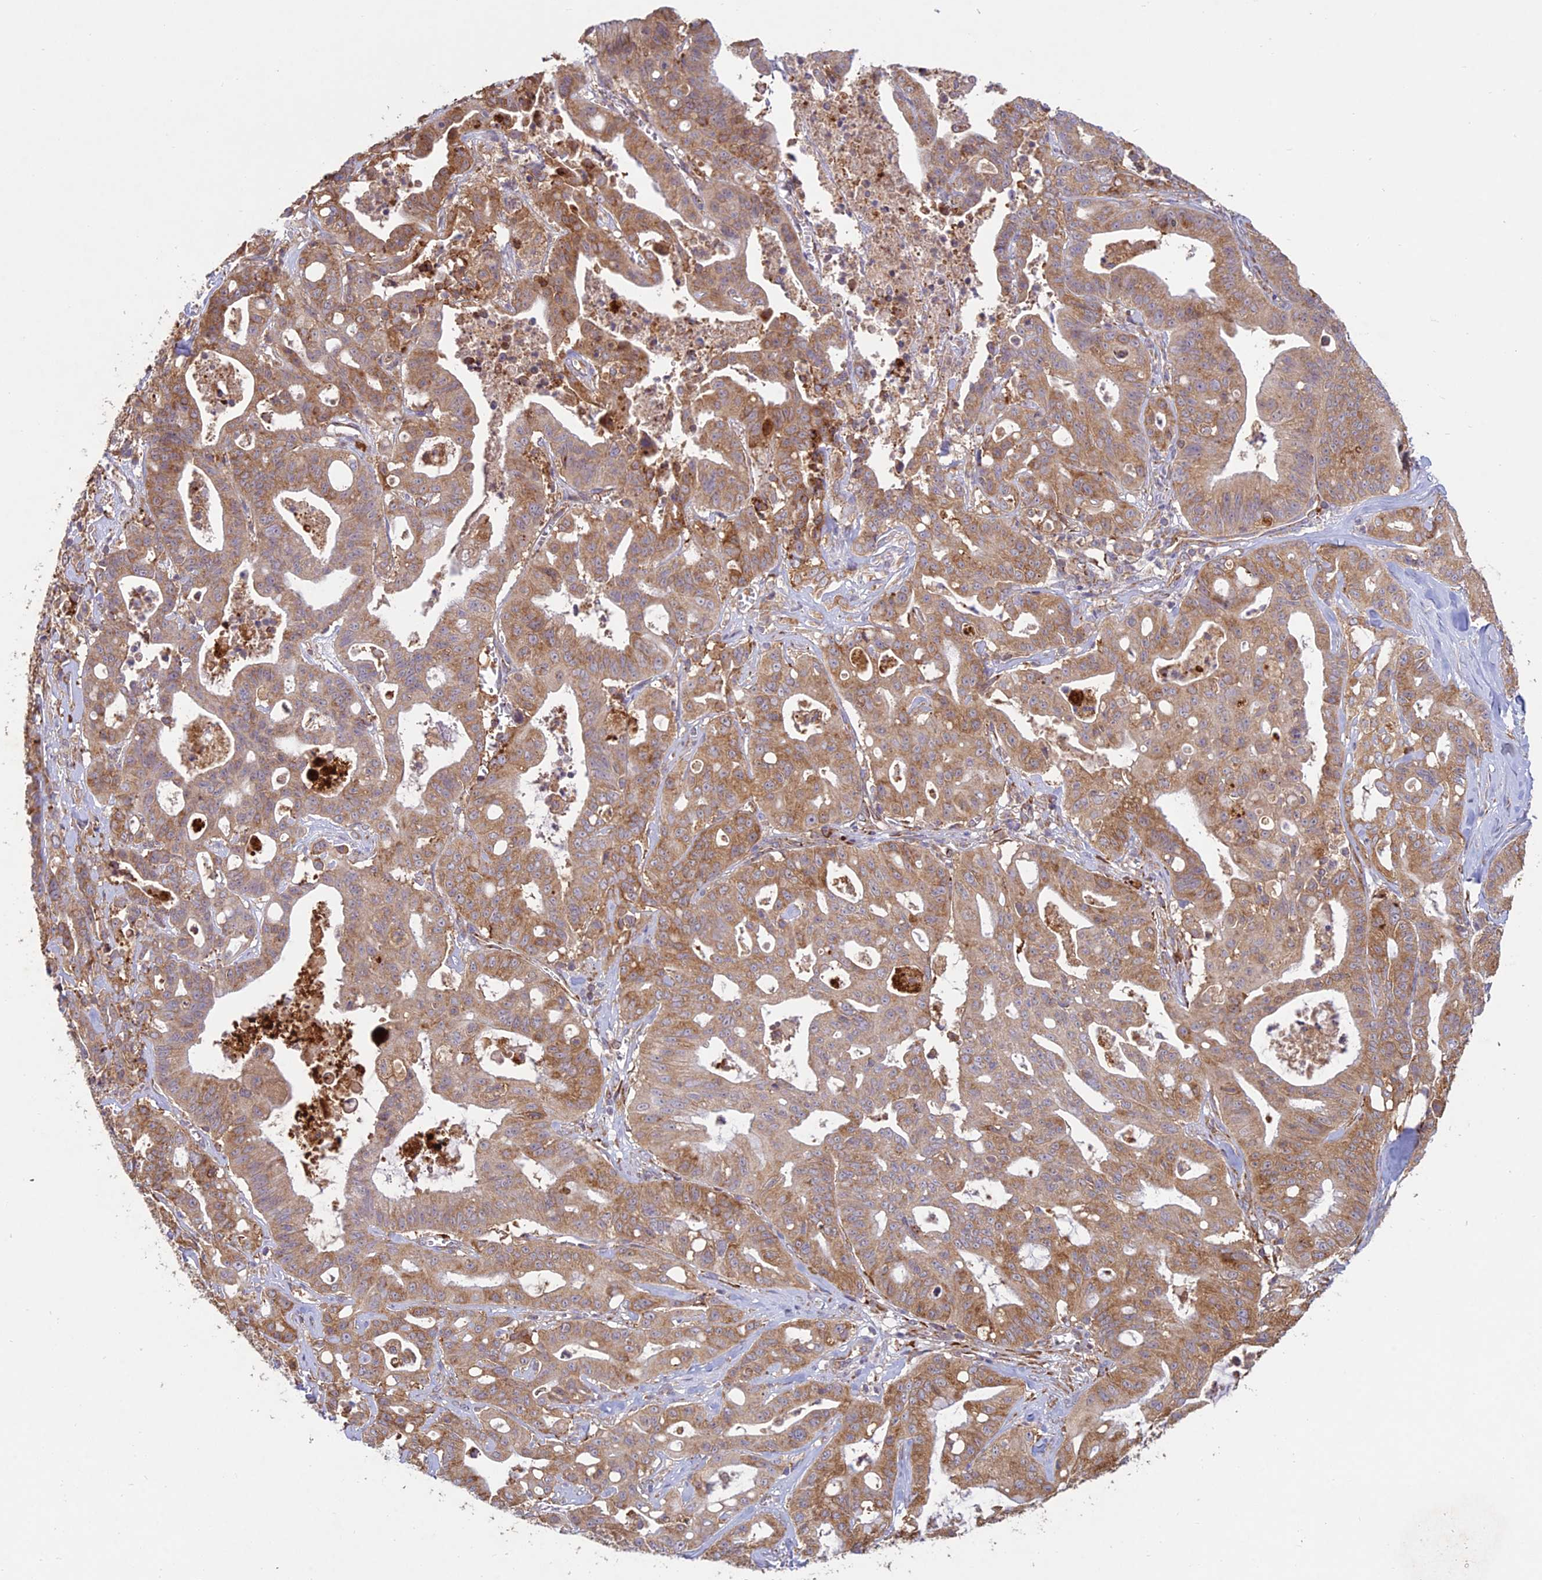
{"staining": {"intensity": "moderate", "quantity": ">75%", "location": "cytoplasmic/membranous"}, "tissue": "ovarian cancer", "cell_type": "Tumor cells", "image_type": "cancer", "snomed": [{"axis": "morphology", "description": "Cystadenocarcinoma, mucinous, NOS"}, {"axis": "topography", "description": "Ovary"}], "caption": "Protein expression analysis of ovarian mucinous cystadenocarcinoma shows moderate cytoplasmic/membranous staining in approximately >75% of tumor cells.", "gene": "NXNL2", "patient": {"sex": "female", "age": 70}}